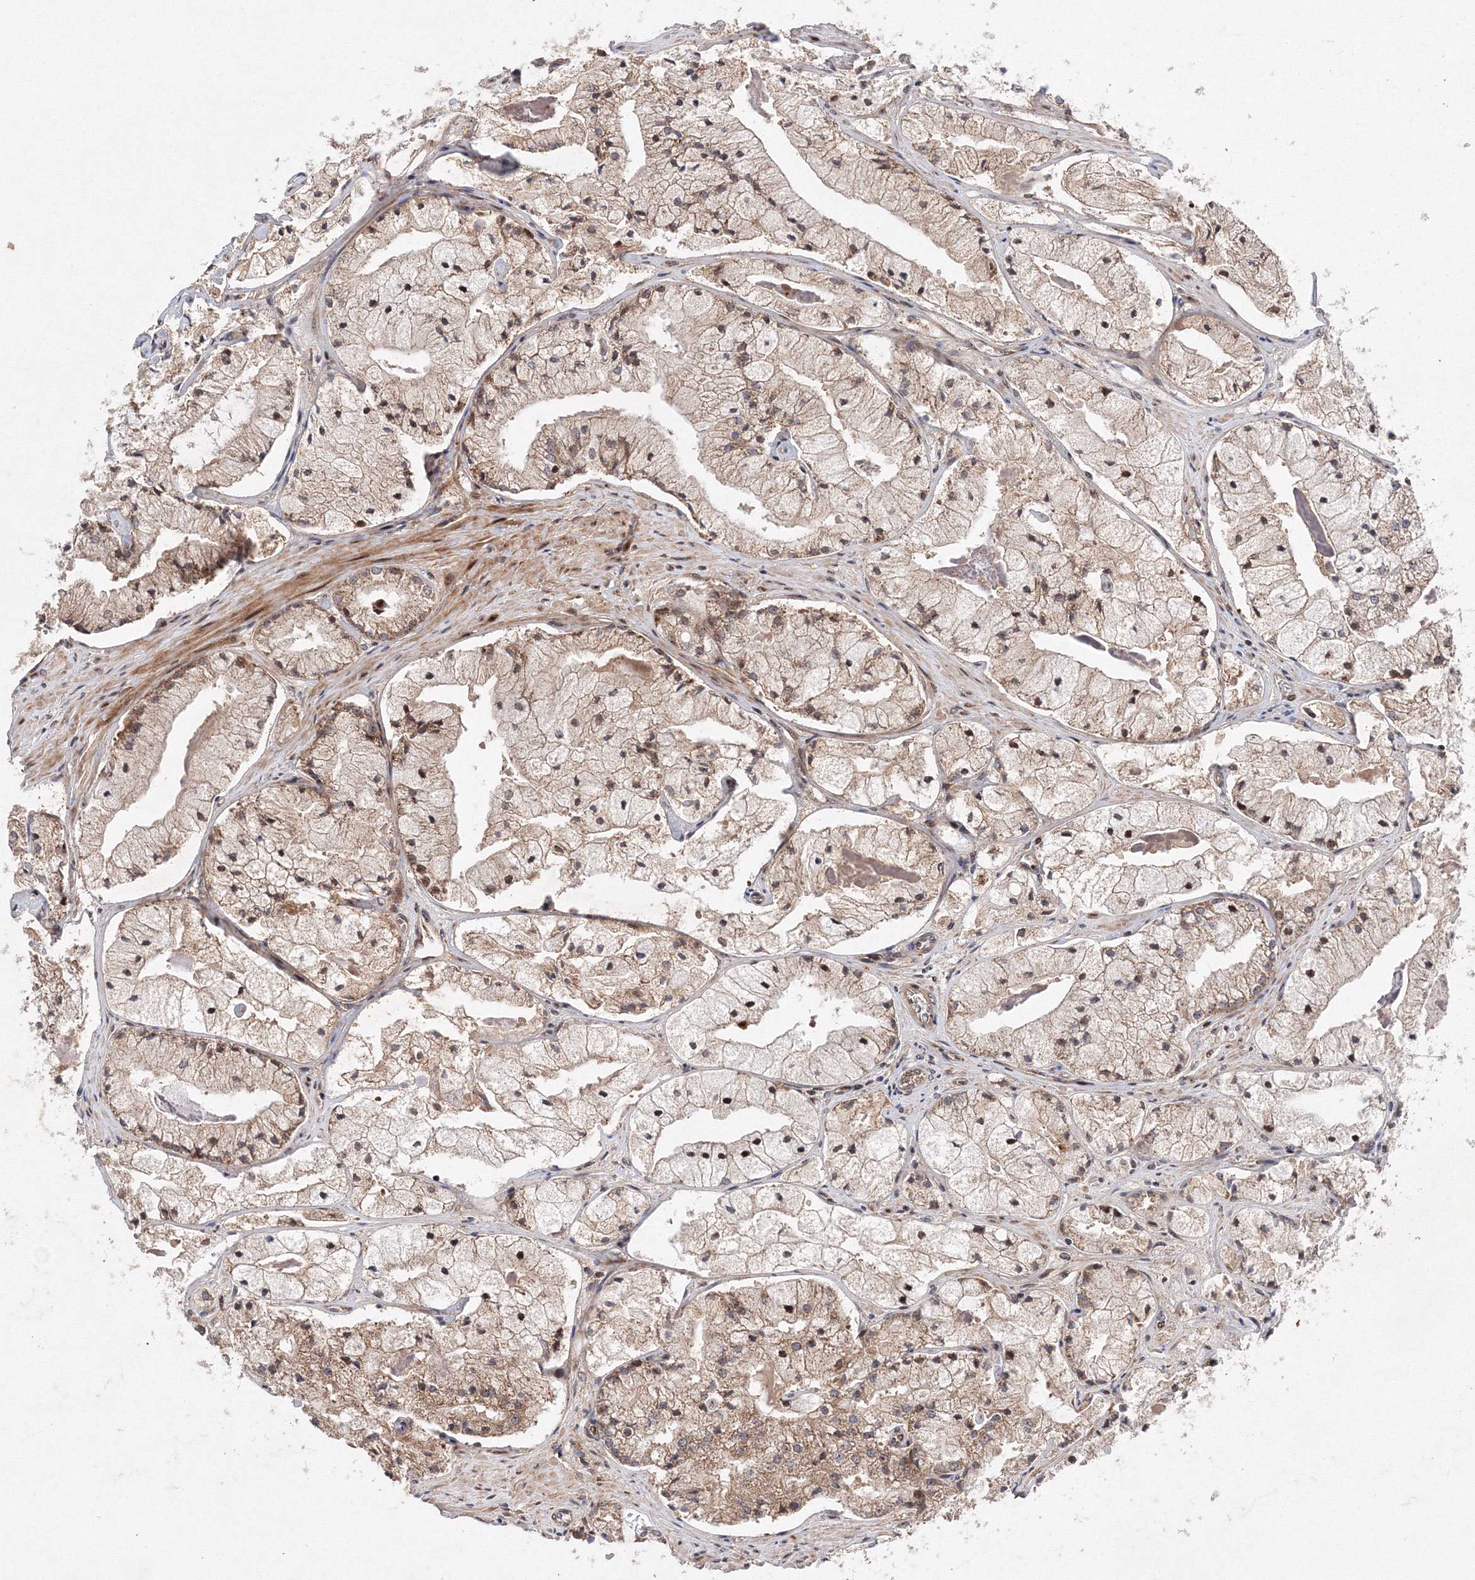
{"staining": {"intensity": "moderate", "quantity": ">75%", "location": "cytoplasmic/membranous,nuclear"}, "tissue": "prostate cancer", "cell_type": "Tumor cells", "image_type": "cancer", "snomed": [{"axis": "morphology", "description": "Adenocarcinoma, High grade"}, {"axis": "topography", "description": "Prostate"}], "caption": "Approximately >75% of tumor cells in human prostate cancer display moderate cytoplasmic/membranous and nuclear protein expression as visualized by brown immunohistochemical staining.", "gene": "ANKAR", "patient": {"sex": "male", "age": 50}}